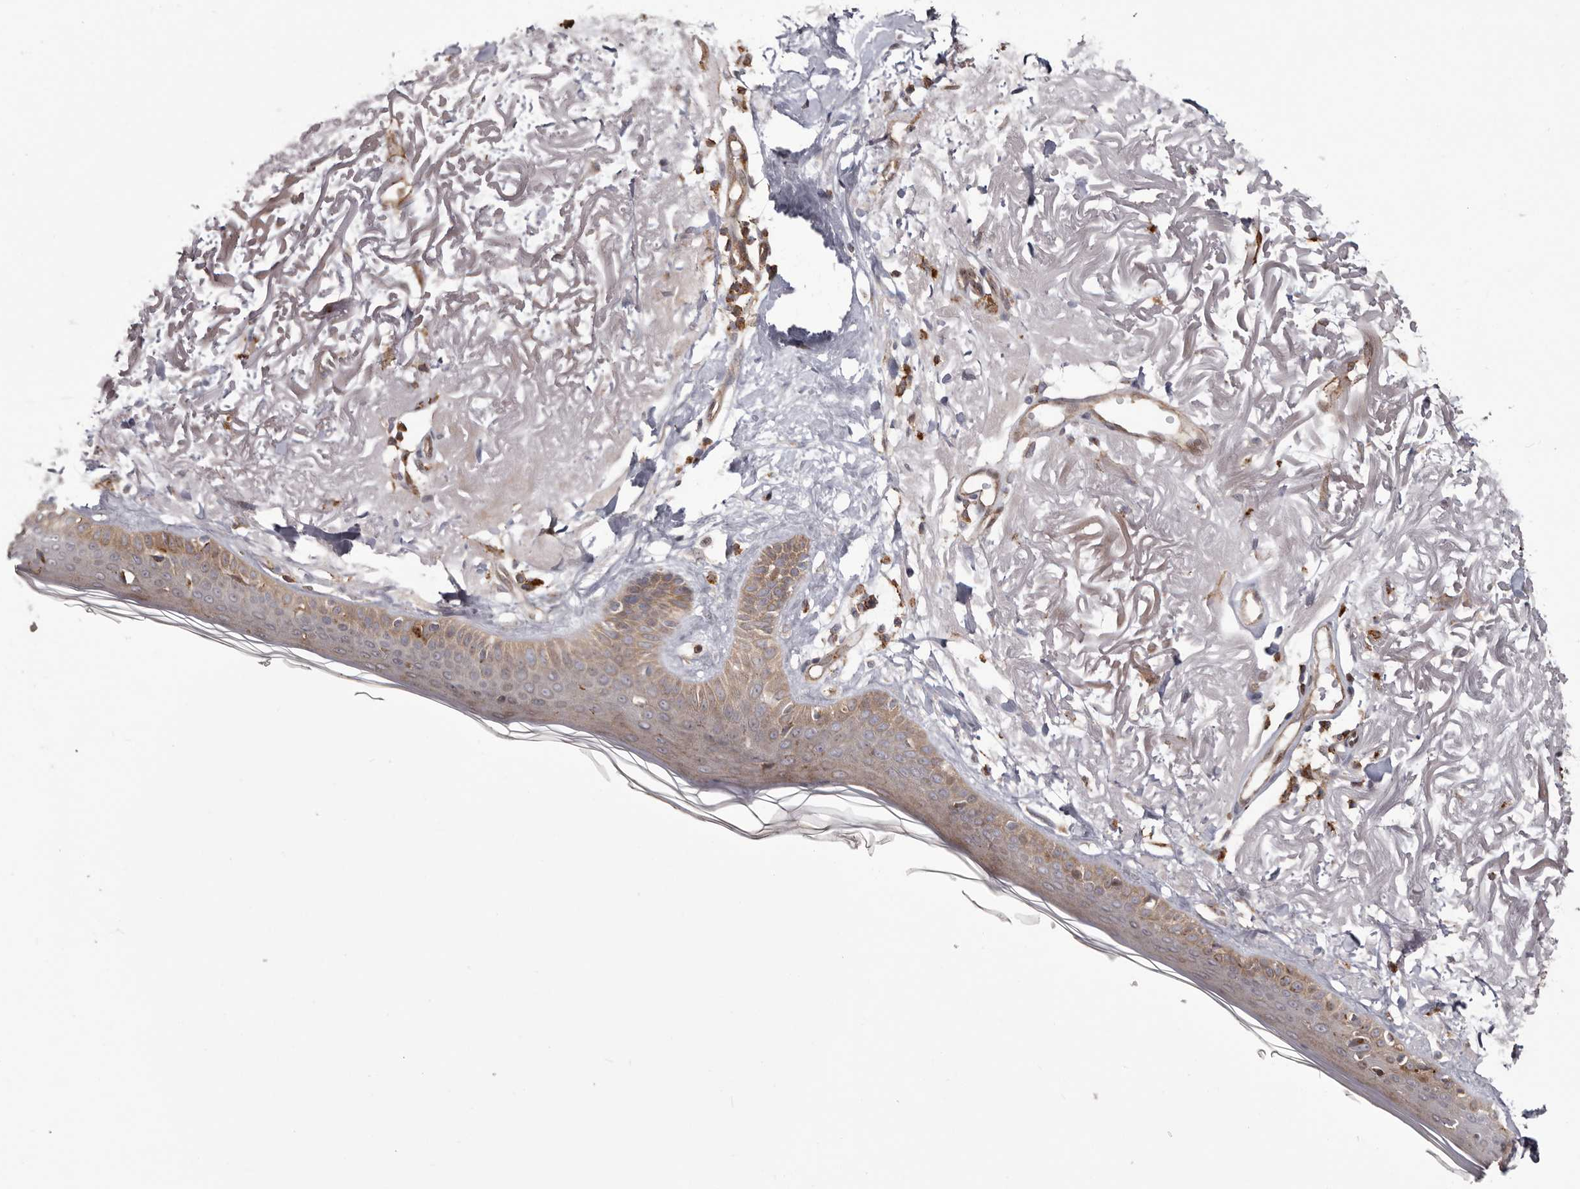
{"staining": {"intensity": "weak", "quantity": ">75%", "location": "cytoplasmic/membranous"}, "tissue": "skin", "cell_type": "Fibroblasts", "image_type": "normal", "snomed": [{"axis": "morphology", "description": "Normal tissue, NOS"}, {"axis": "topography", "description": "Skin"}, {"axis": "topography", "description": "Skeletal muscle"}], "caption": "Skin stained with immunohistochemistry (IHC) exhibits weak cytoplasmic/membranous positivity in about >75% of fibroblasts.", "gene": "NUP43", "patient": {"sex": "male", "age": 83}}